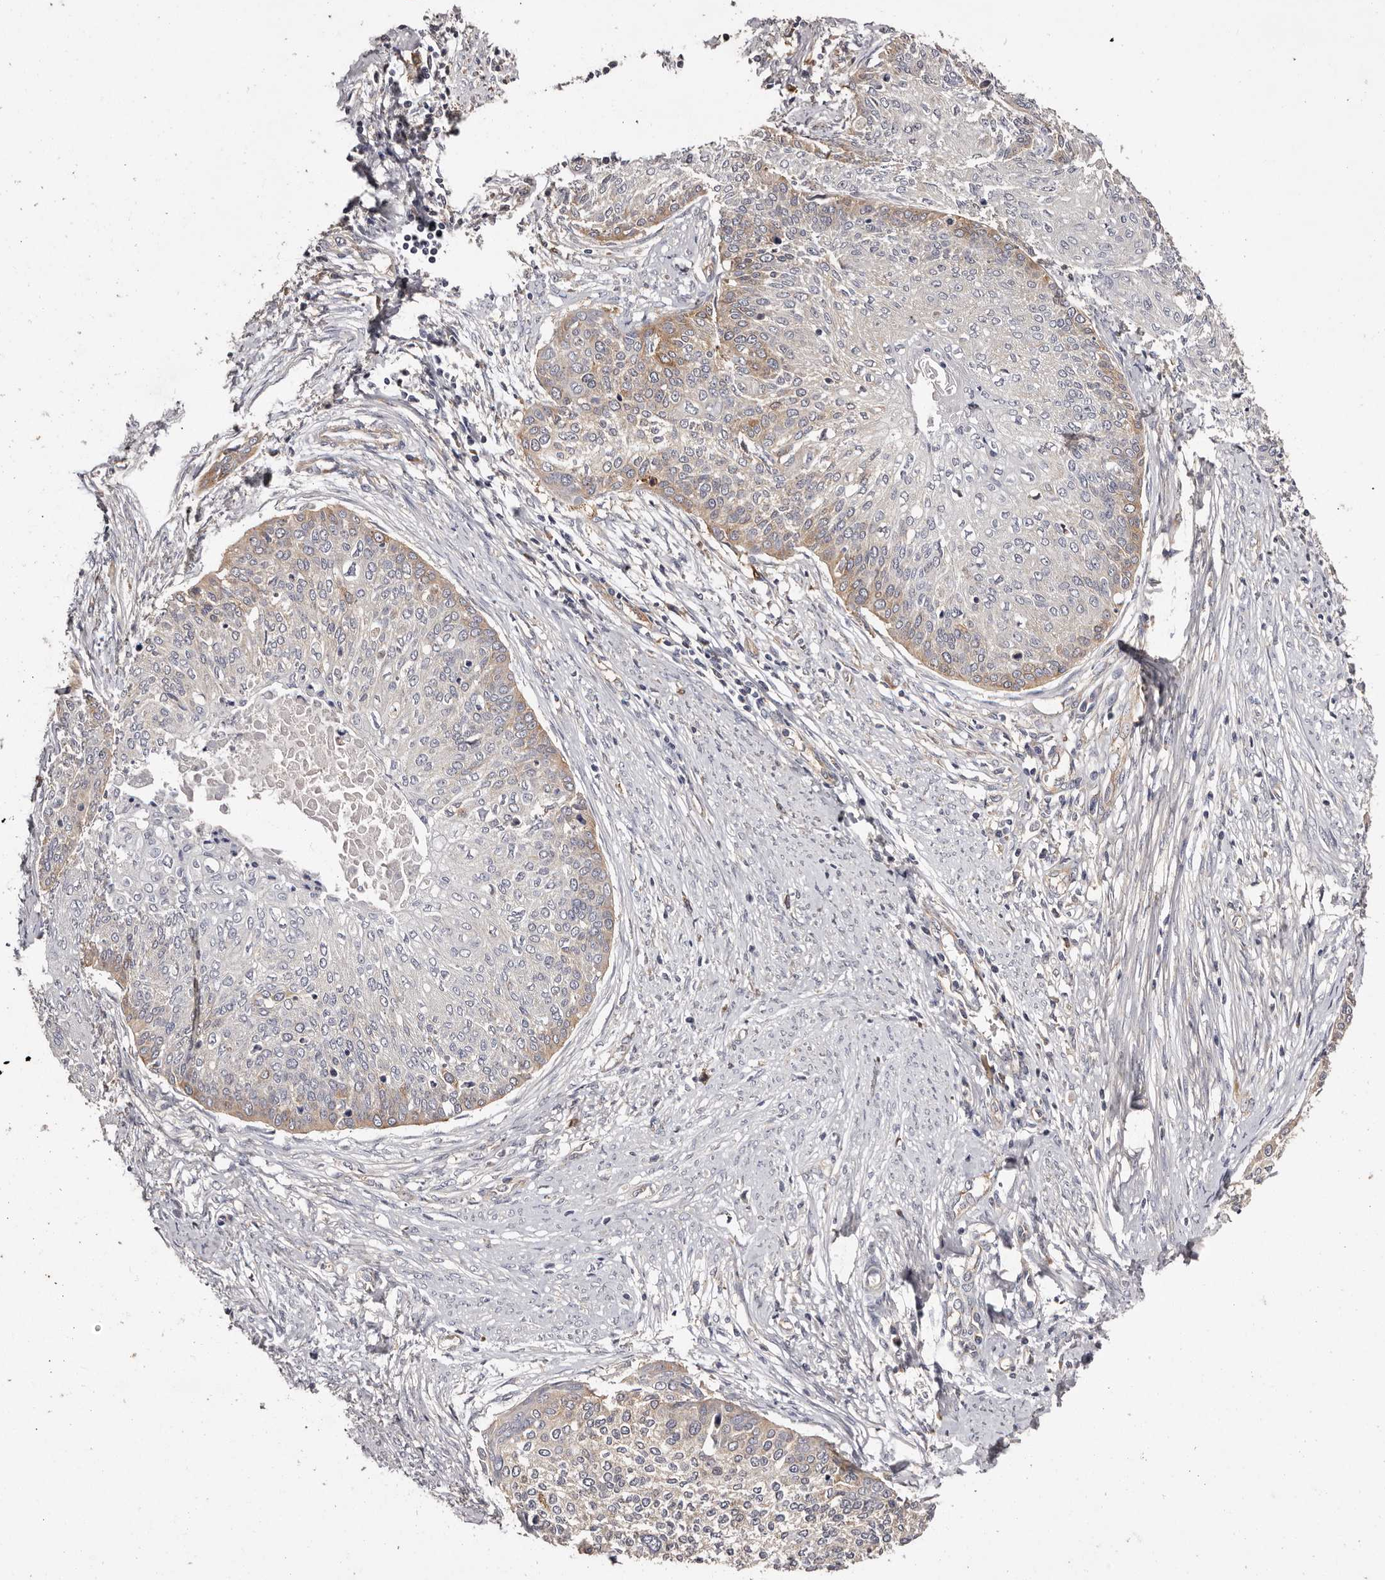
{"staining": {"intensity": "moderate", "quantity": "<25%", "location": "cytoplasmic/membranous"}, "tissue": "cervical cancer", "cell_type": "Tumor cells", "image_type": "cancer", "snomed": [{"axis": "morphology", "description": "Squamous cell carcinoma, NOS"}, {"axis": "topography", "description": "Cervix"}], "caption": "A brown stain shows moderate cytoplasmic/membranous expression of a protein in human cervical cancer (squamous cell carcinoma) tumor cells.", "gene": "LTV1", "patient": {"sex": "female", "age": 37}}